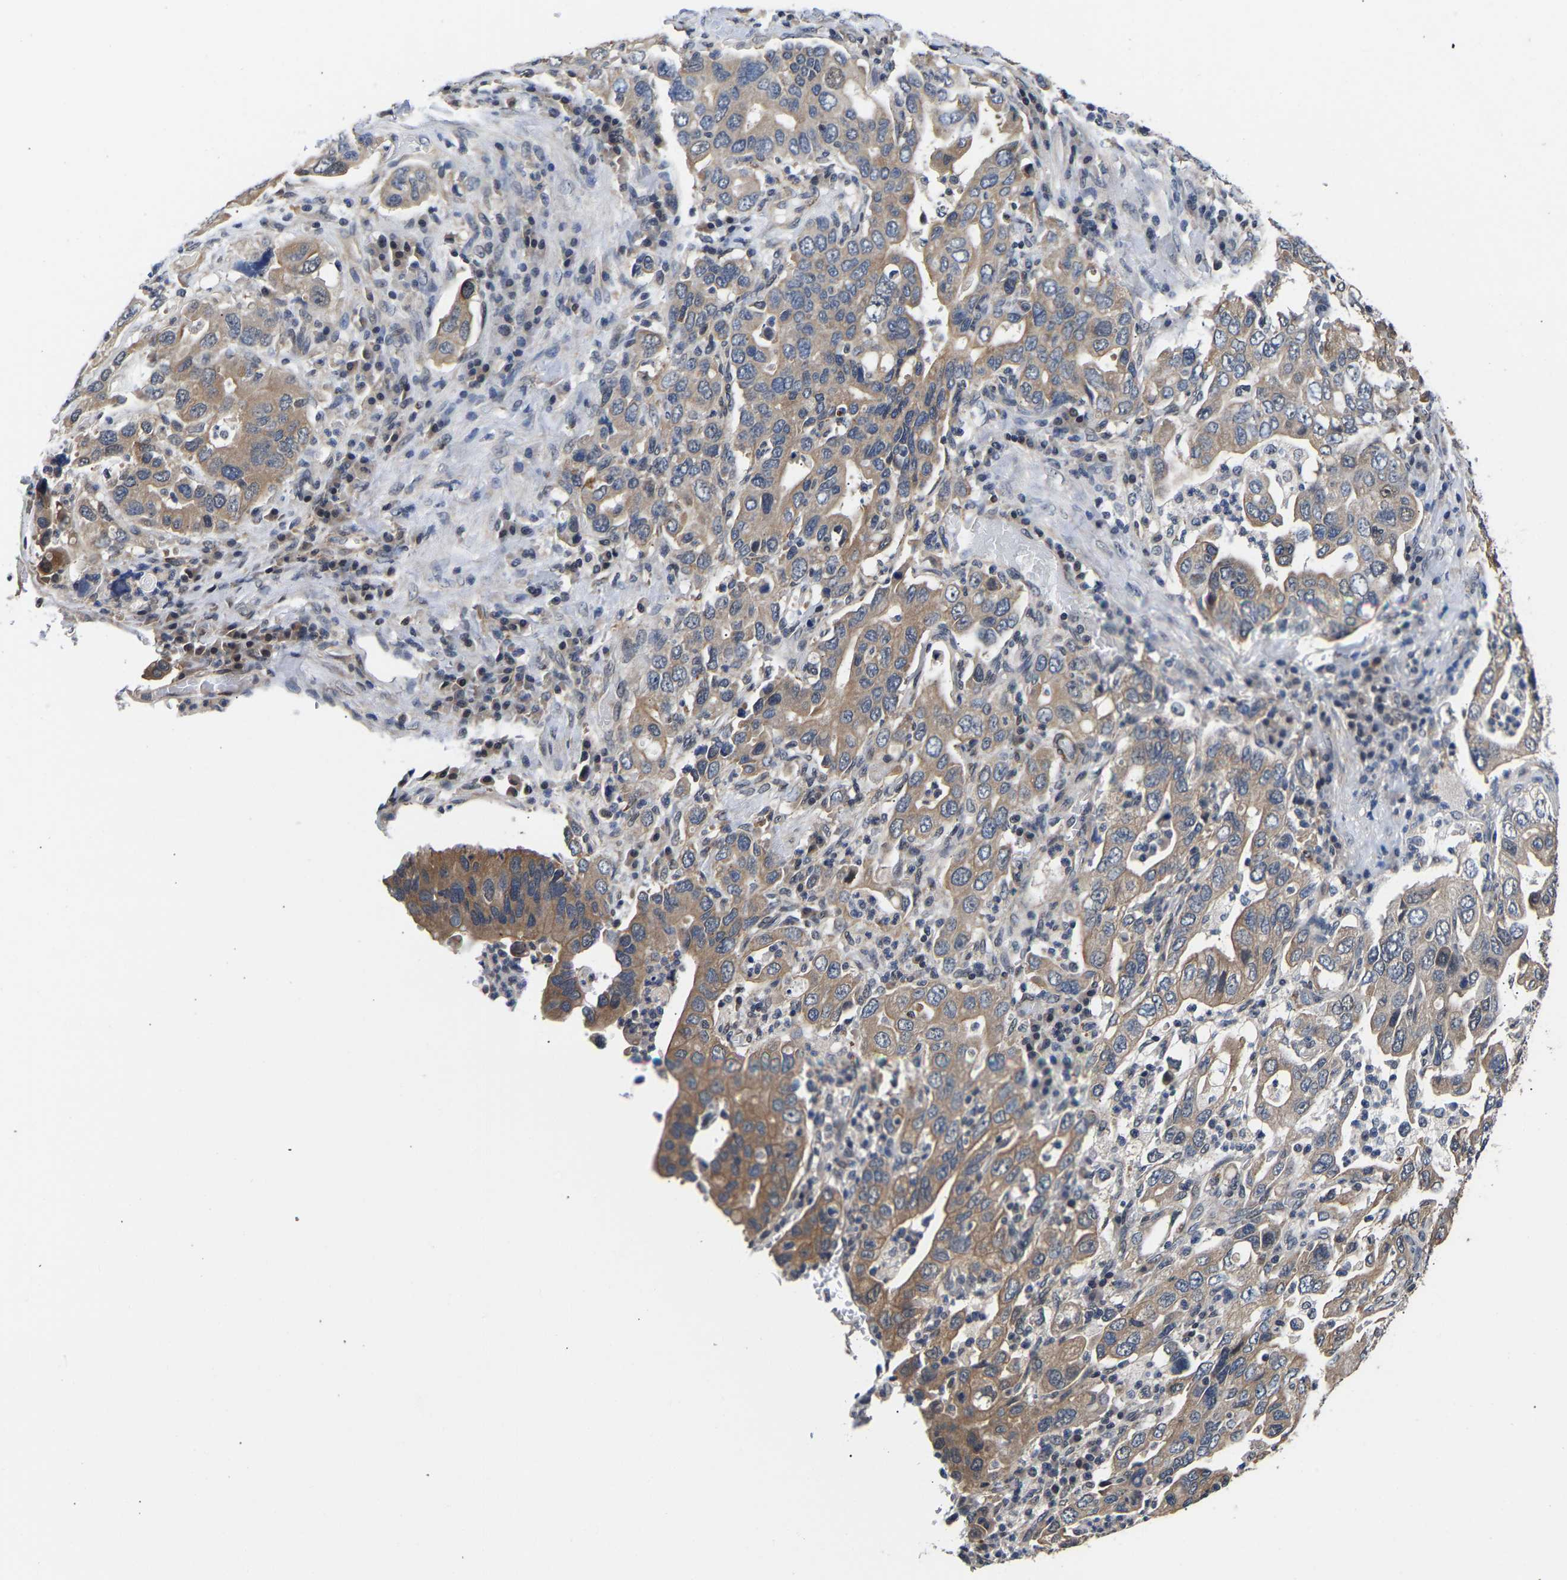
{"staining": {"intensity": "moderate", "quantity": "25%-75%", "location": "cytoplasmic/membranous"}, "tissue": "stomach cancer", "cell_type": "Tumor cells", "image_type": "cancer", "snomed": [{"axis": "morphology", "description": "Adenocarcinoma, NOS"}, {"axis": "topography", "description": "Stomach, upper"}], "caption": "High-magnification brightfield microscopy of stomach cancer stained with DAB (3,3'-diaminobenzidine) (brown) and counterstained with hematoxylin (blue). tumor cells exhibit moderate cytoplasmic/membranous expression is present in about25%-75% of cells.", "gene": "METTL16", "patient": {"sex": "male", "age": 62}}